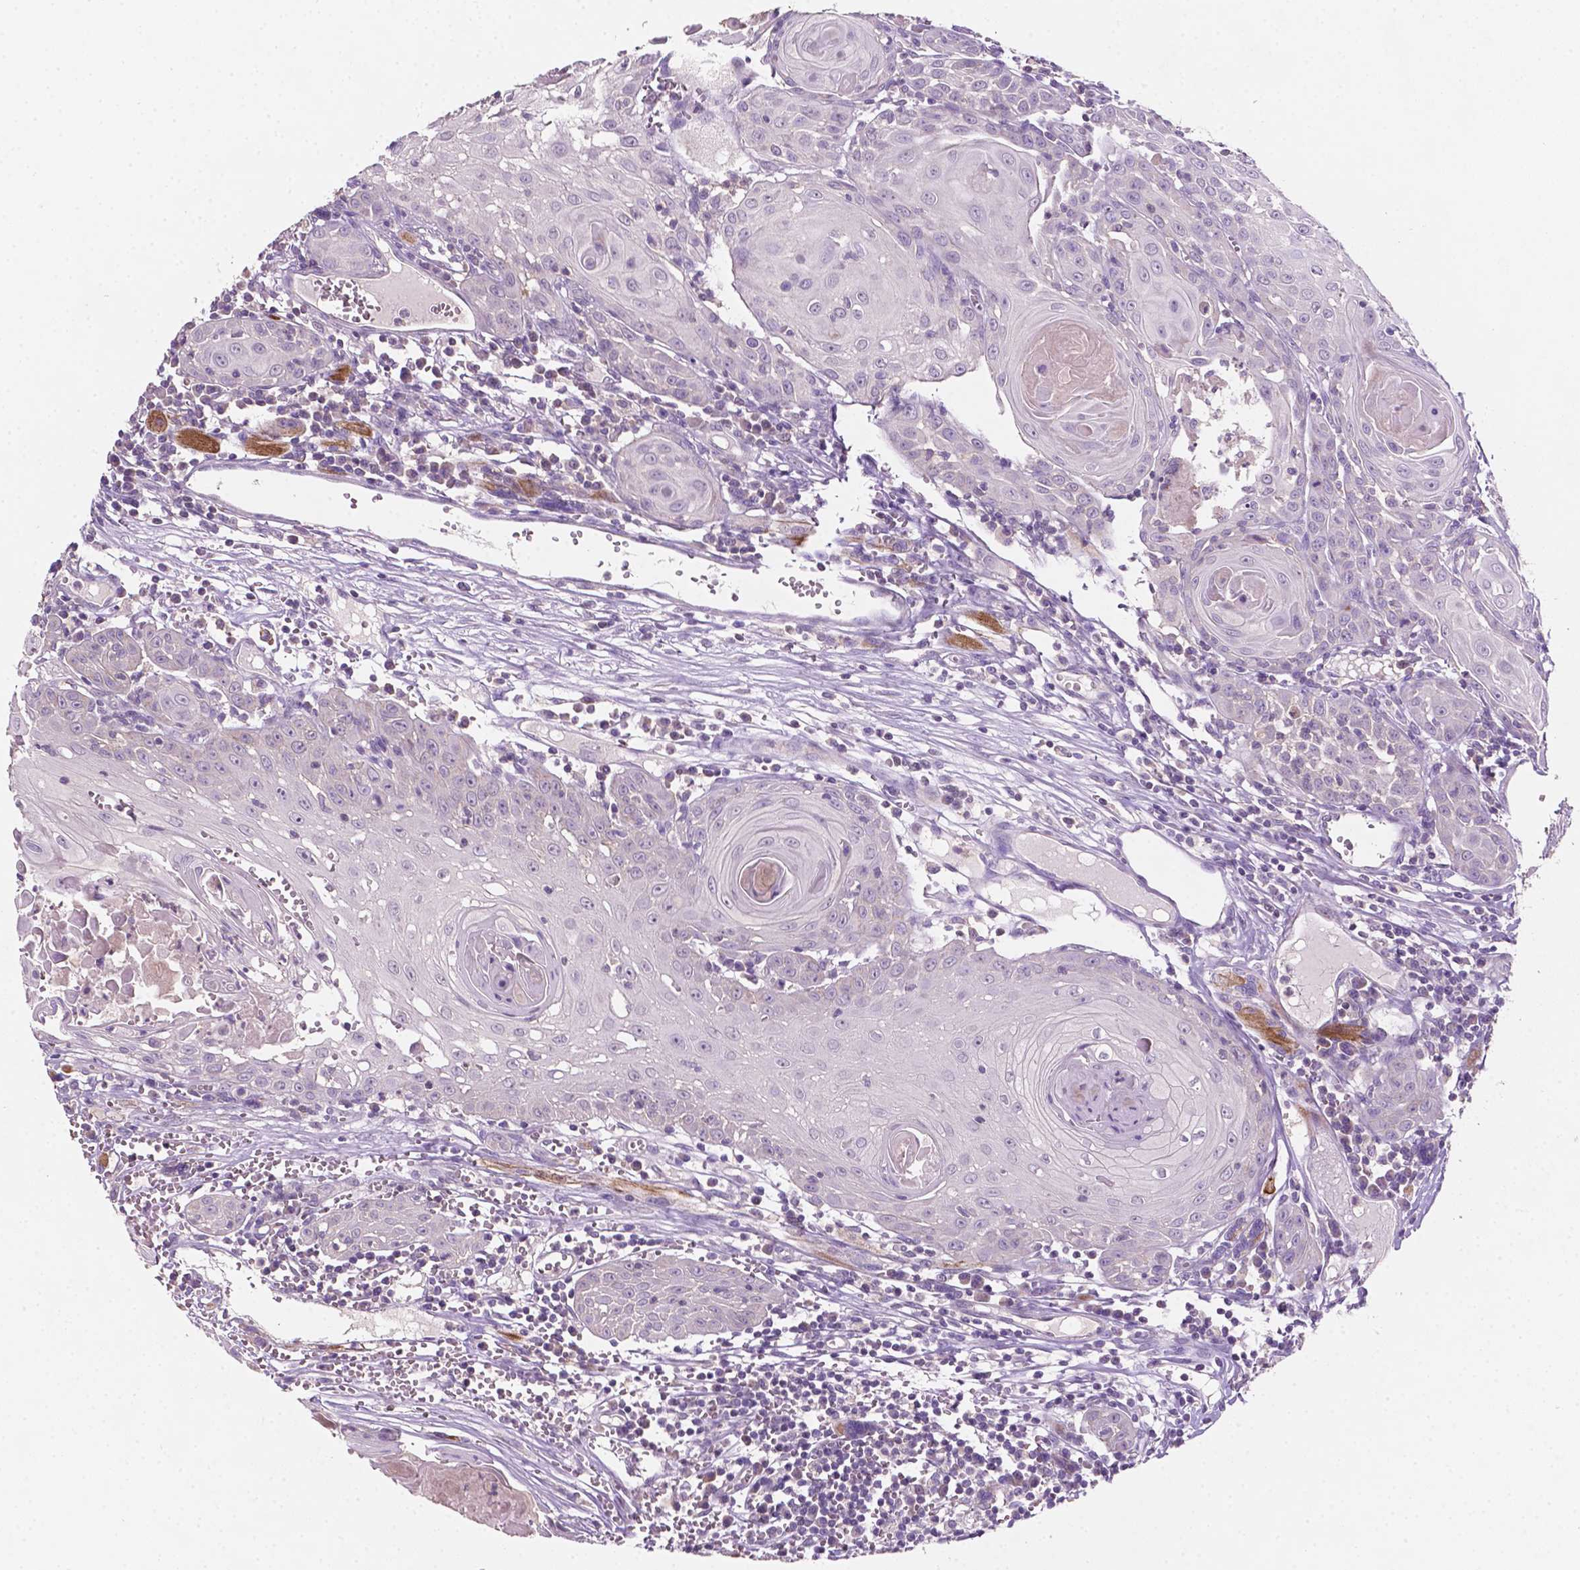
{"staining": {"intensity": "negative", "quantity": "none", "location": "none"}, "tissue": "head and neck cancer", "cell_type": "Tumor cells", "image_type": "cancer", "snomed": [{"axis": "morphology", "description": "Squamous cell carcinoma, NOS"}, {"axis": "topography", "description": "Head-Neck"}], "caption": "Image shows no protein staining in tumor cells of squamous cell carcinoma (head and neck) tissue.", "gene": "EGFR", "patient": {"sex": "female", "age": 80}}